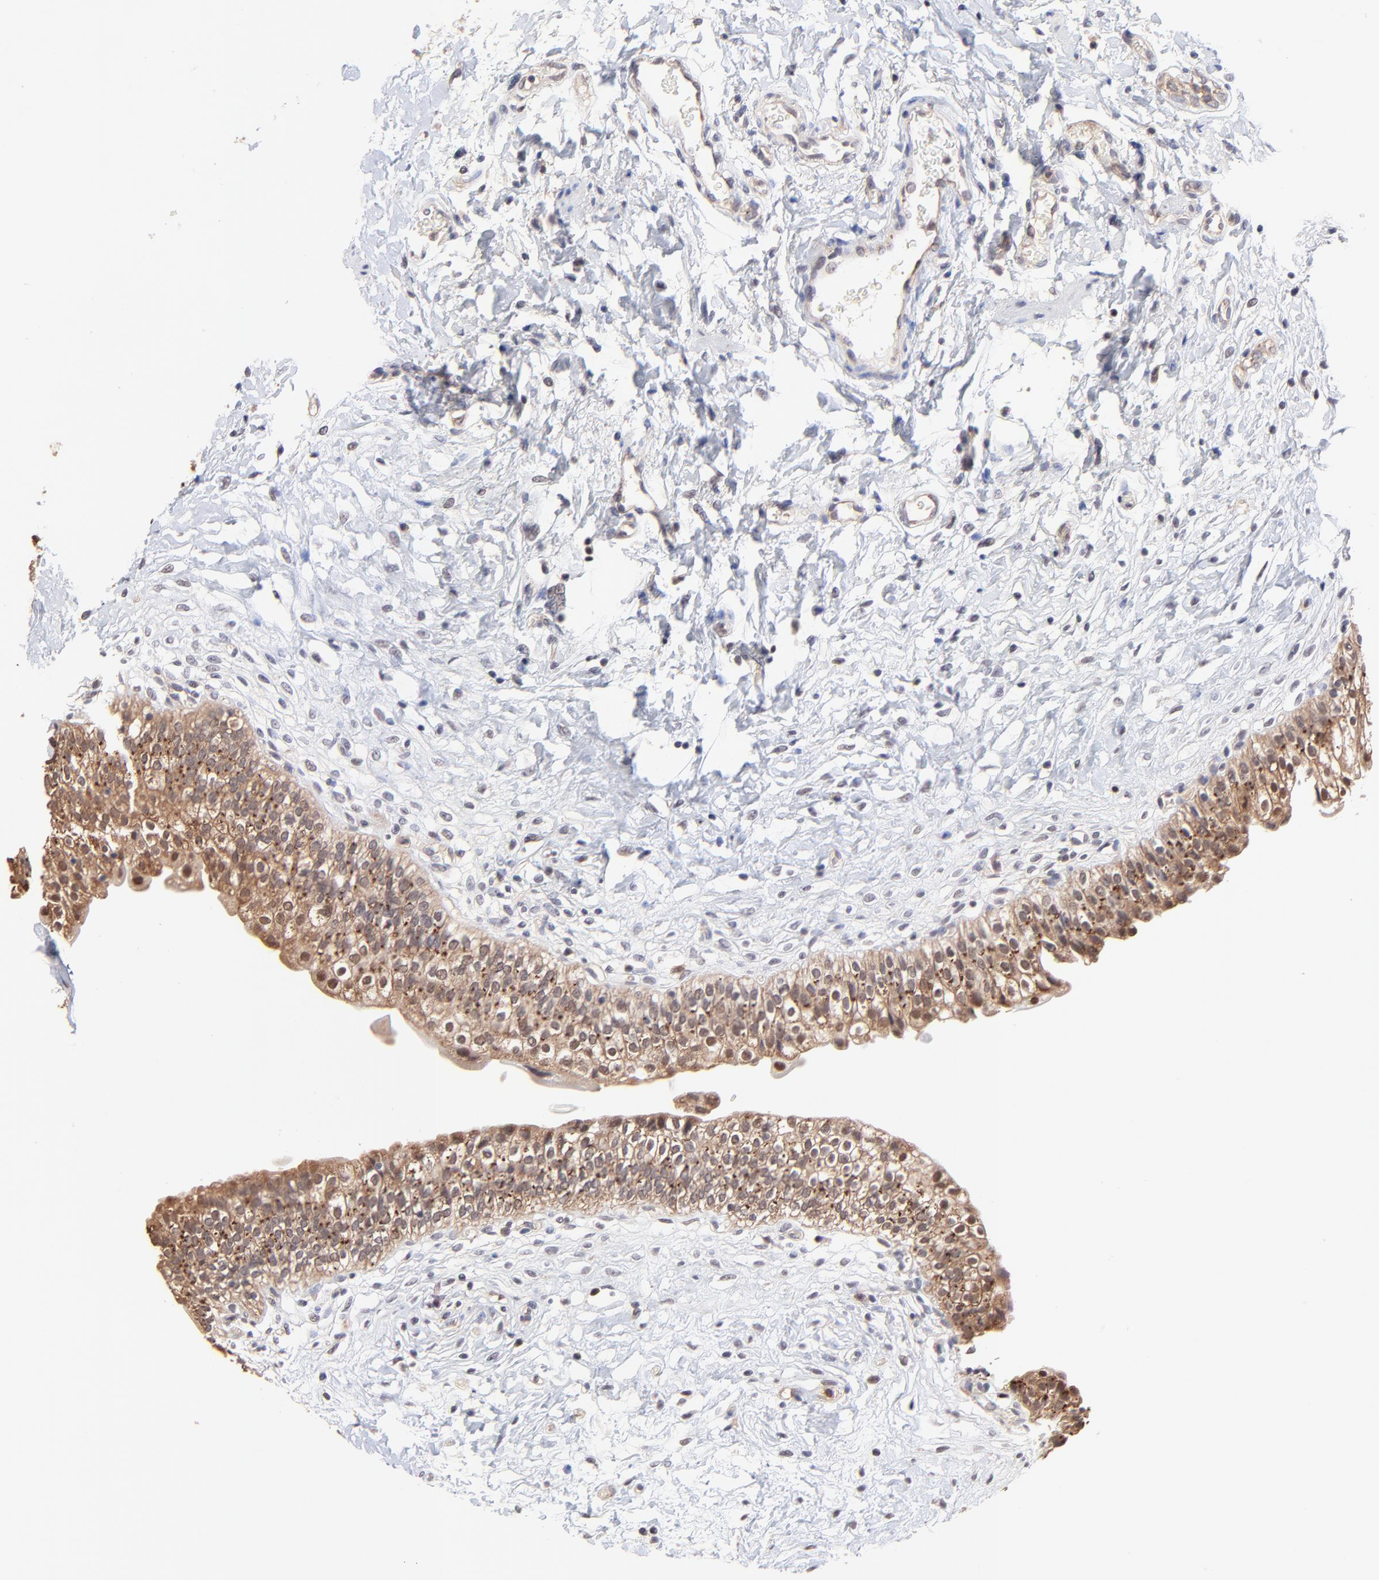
{"staining": {"intensity": "strong", "quantity": ">75%", "location": "cytoplasmic/membranous"}, "tissue": "urinary bladder", "cell_type": "Urothelial cells", "image_type": "normal", "snomed": [{"axis": "morphology", "description": "Normal tissue, NOS"}, {"axis": "topography", "description": "Urinary bladder"}], "caption": "This is a micrograph of immunohistochemistry (IHC) staining of unremarkable urinary bladder, which shows strong staining in the cytoplasmic/membranous of urothelial cells.", "gene": "PSMA6", "patient": {"sex": "female", "age": 80}}